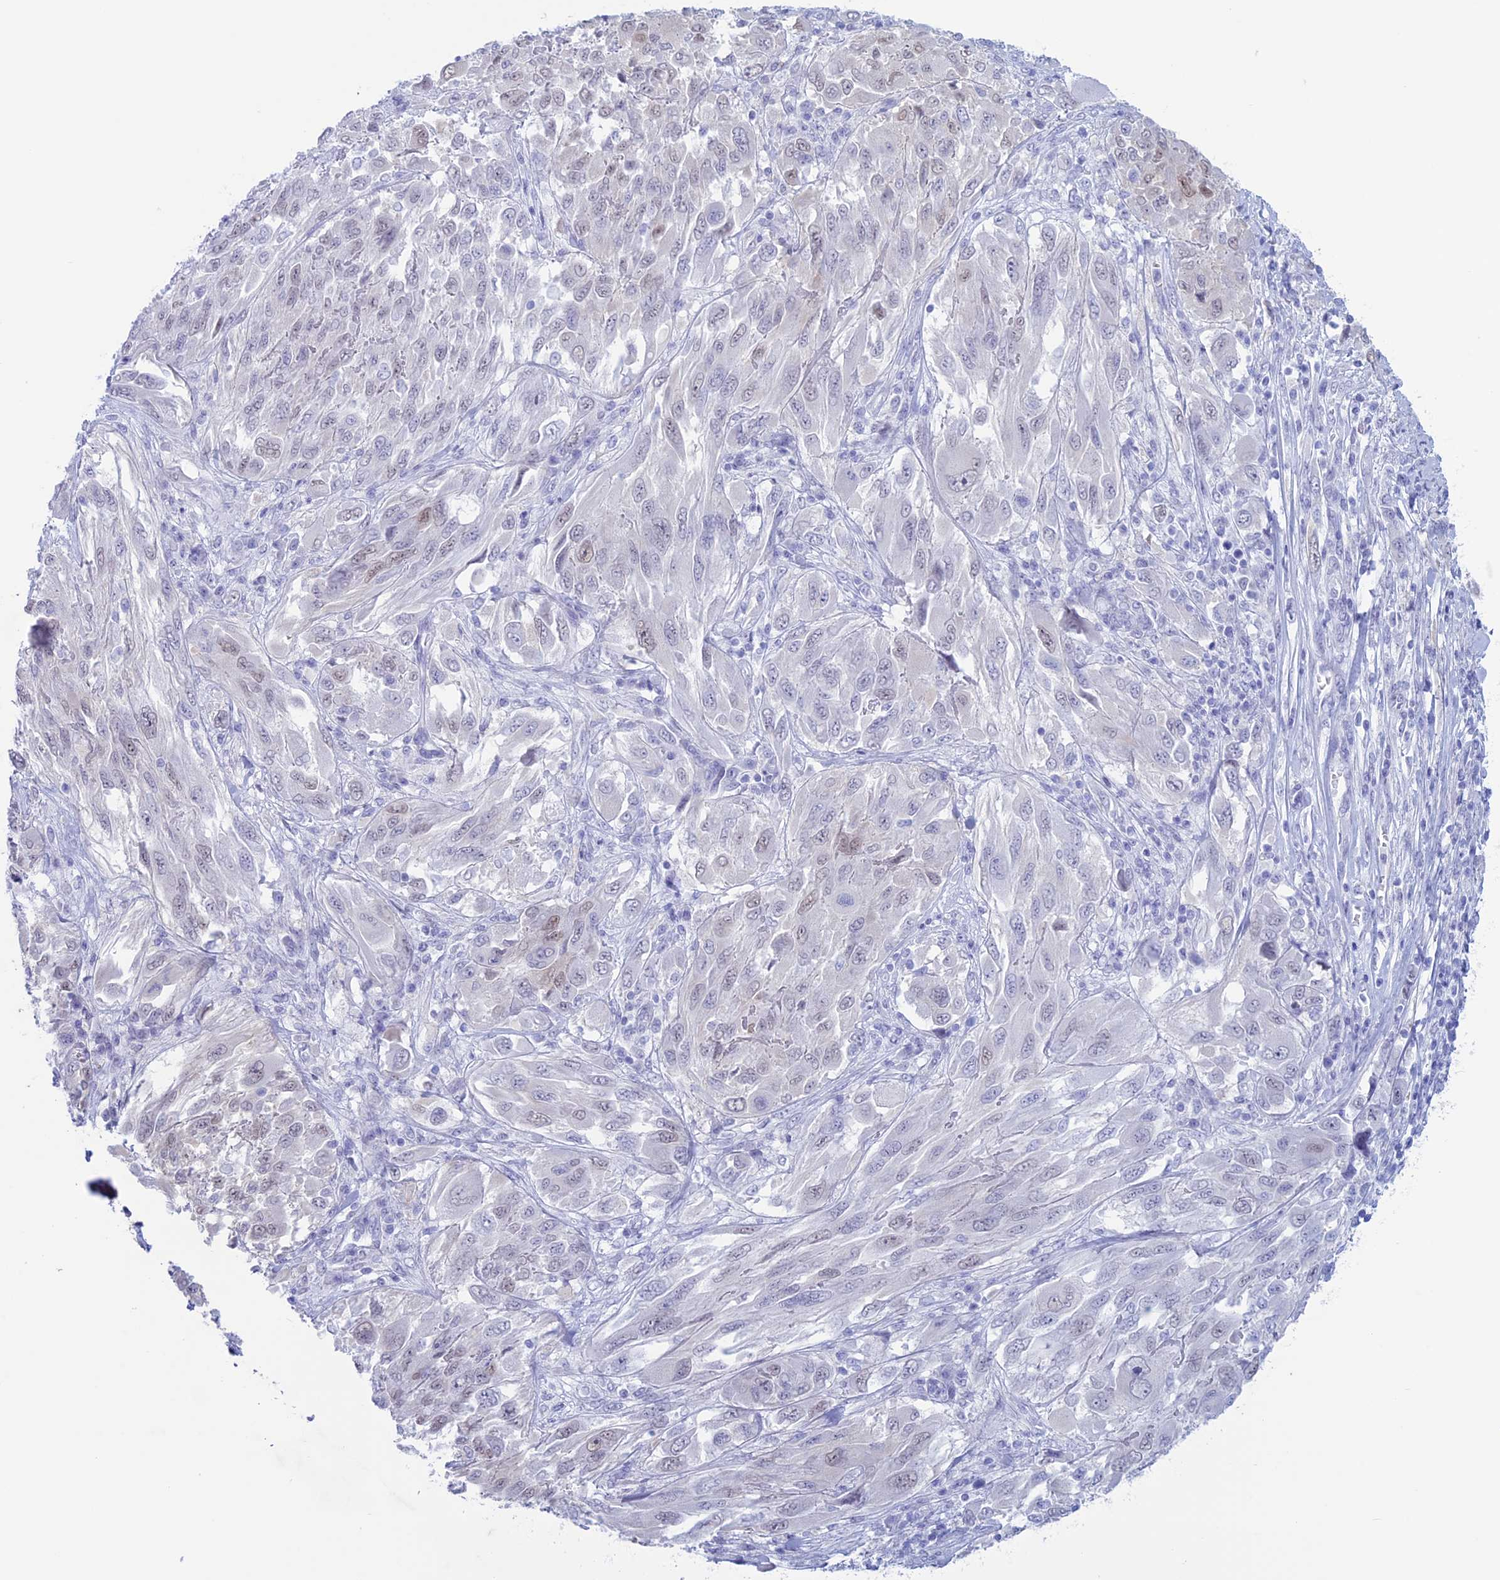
{"staining": {"intensity": "weak", "quantity": "<25%", "location": "nuclear"}, "tissue": "melanoma", "cell_type": "Tumor cells", "image_type": "cancer", "snomed": [{"axis": "morphology", "description": "Malignant melanoma, NOS"}, {"axis": "topography", "description": "Skin"}], "caption": "Histopathology image shows no protein positivity in tumor cells of malignant melanoma tissue.", "gene": "LHFPL2", "patient": {"sex": "female", "age": 91}}